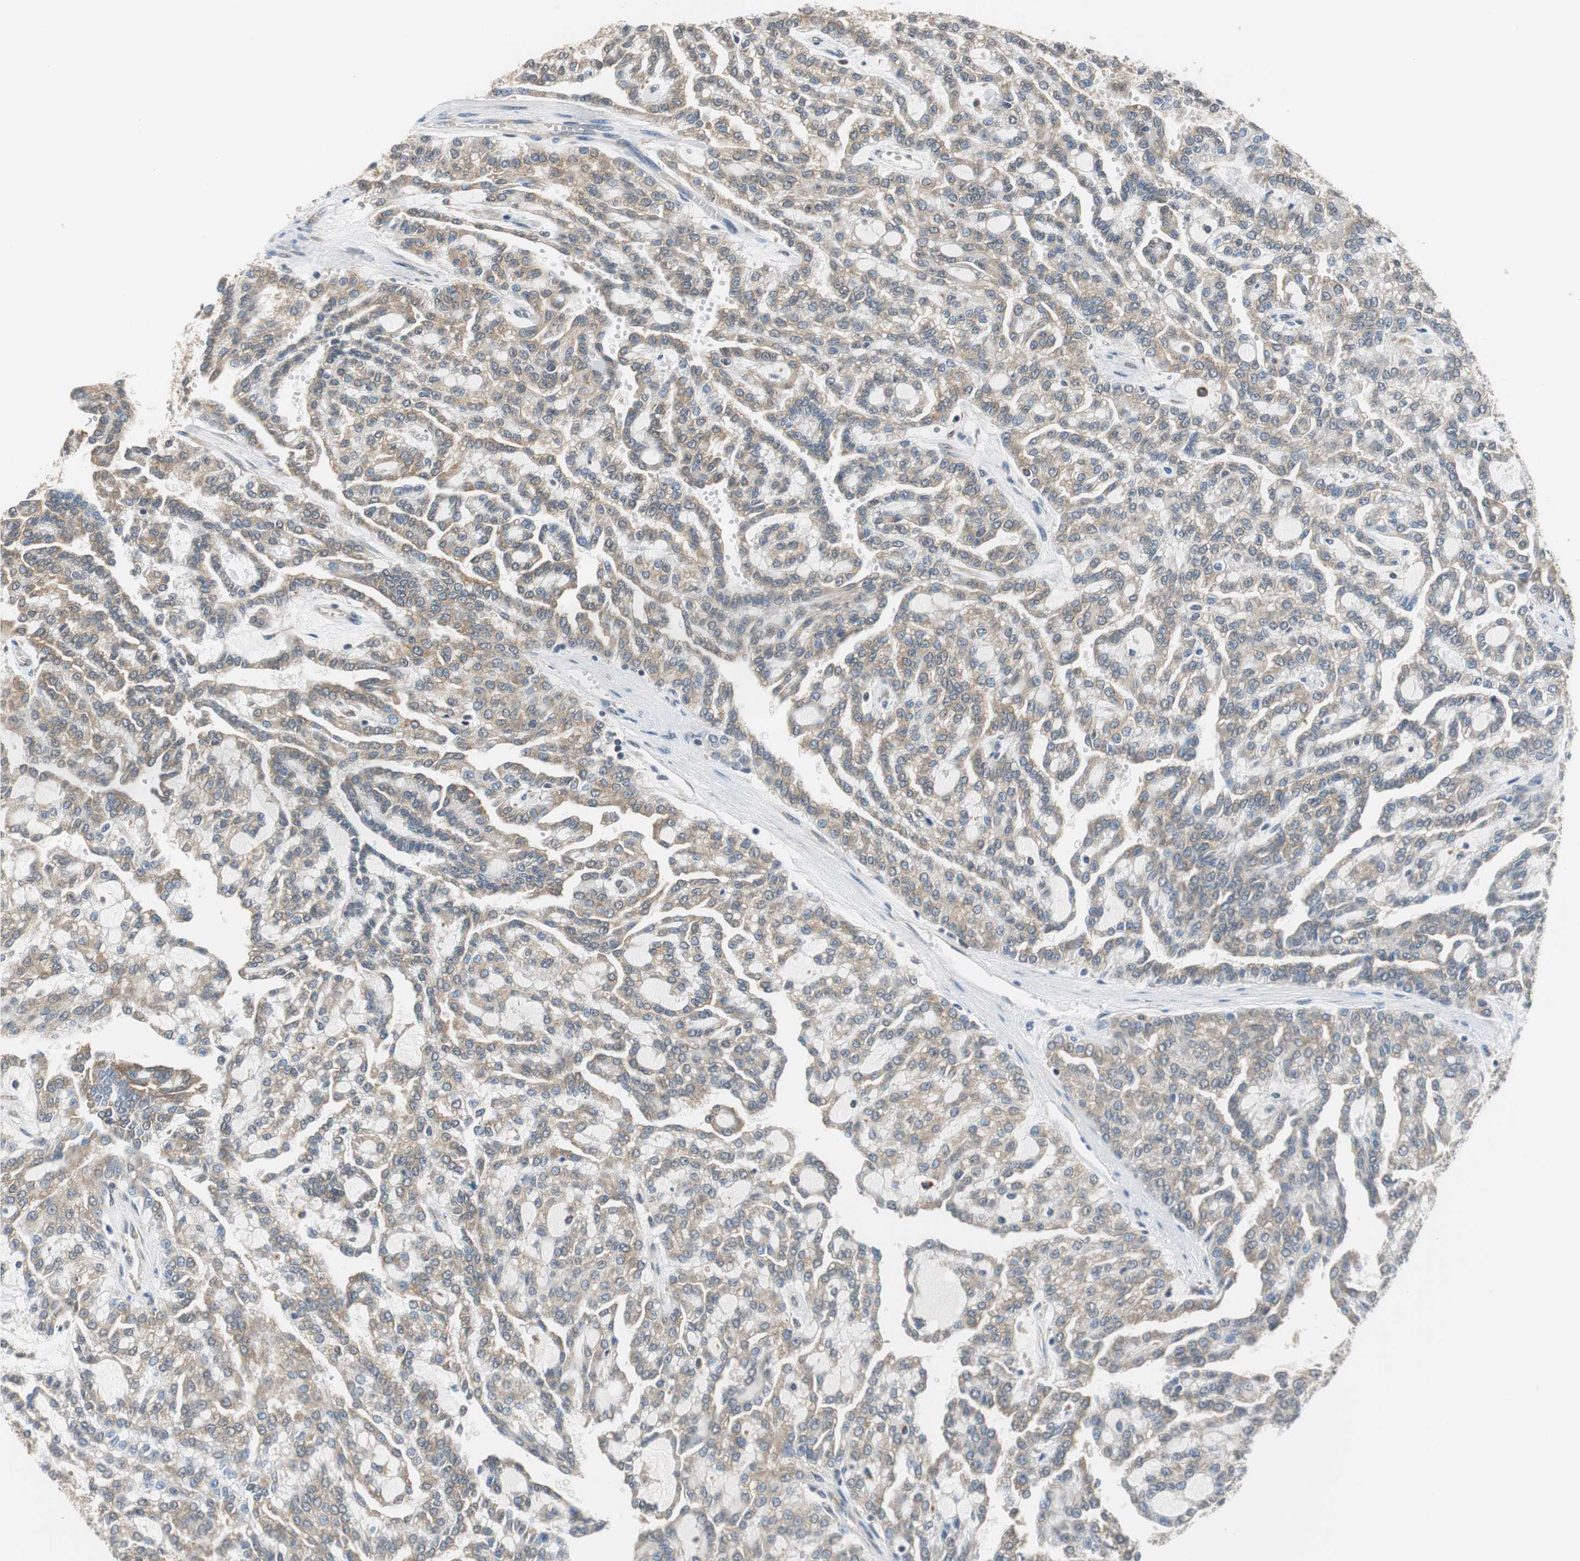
{"staining": {"intensity": "moderate", "quantity": ">75%", "location": "cytoplasmic/membranous"}, "tissue": "renal cancer", "cell_type": "Tumor cells", "image_type": "cancer", "snomed": [{"axis": "morphology", "description": "Adenocarcinoma, NOS"}, {"axis": "topography", "description": "Kidney"}], "caption": "IHC (DAB) staining of human adenocarcinoma (renal) exhibits moderate cytoplasmic/membranous protein positivity in approximately >75% of tumor cells.", "gene": "CNOT3", "patient": {"sex": "male", "age": 63}}